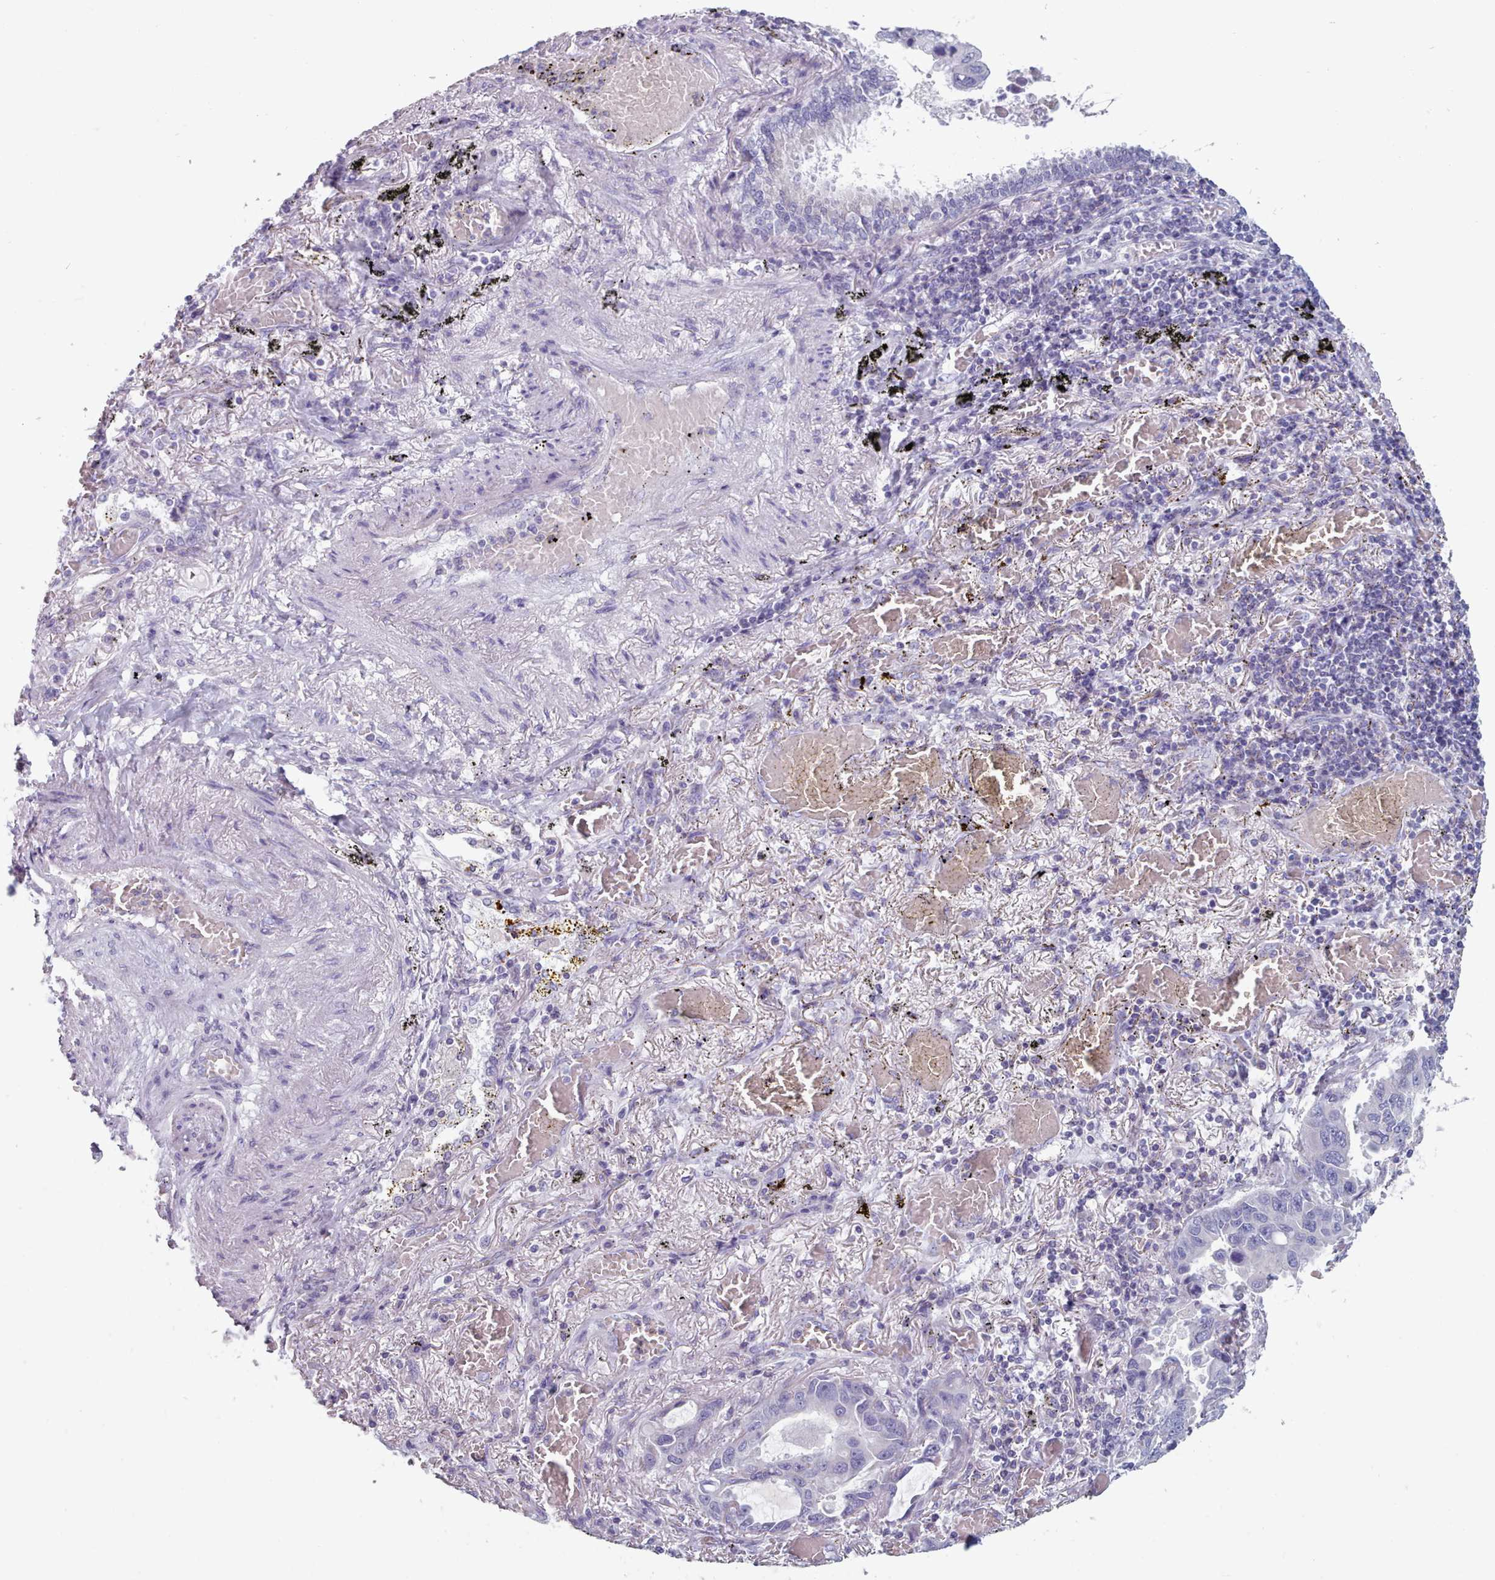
{"staining": {"intensity": "negative", "quantity": "none", "location": "none"}, "tissue": "lung cancer", "cell_type": "Tumor cells", "image_type": "cancer", "snomed": [{"axis": "morphology", "description": "Adenocarcinoma, NOS"}, {"axis": "topography", "description": "Lung"}], "caption": "Tumor cells show no significant protein positivity in lung adenocarcinoma.", "gene": "HAO1", "patient": {"sex": "male", "age": 64}}